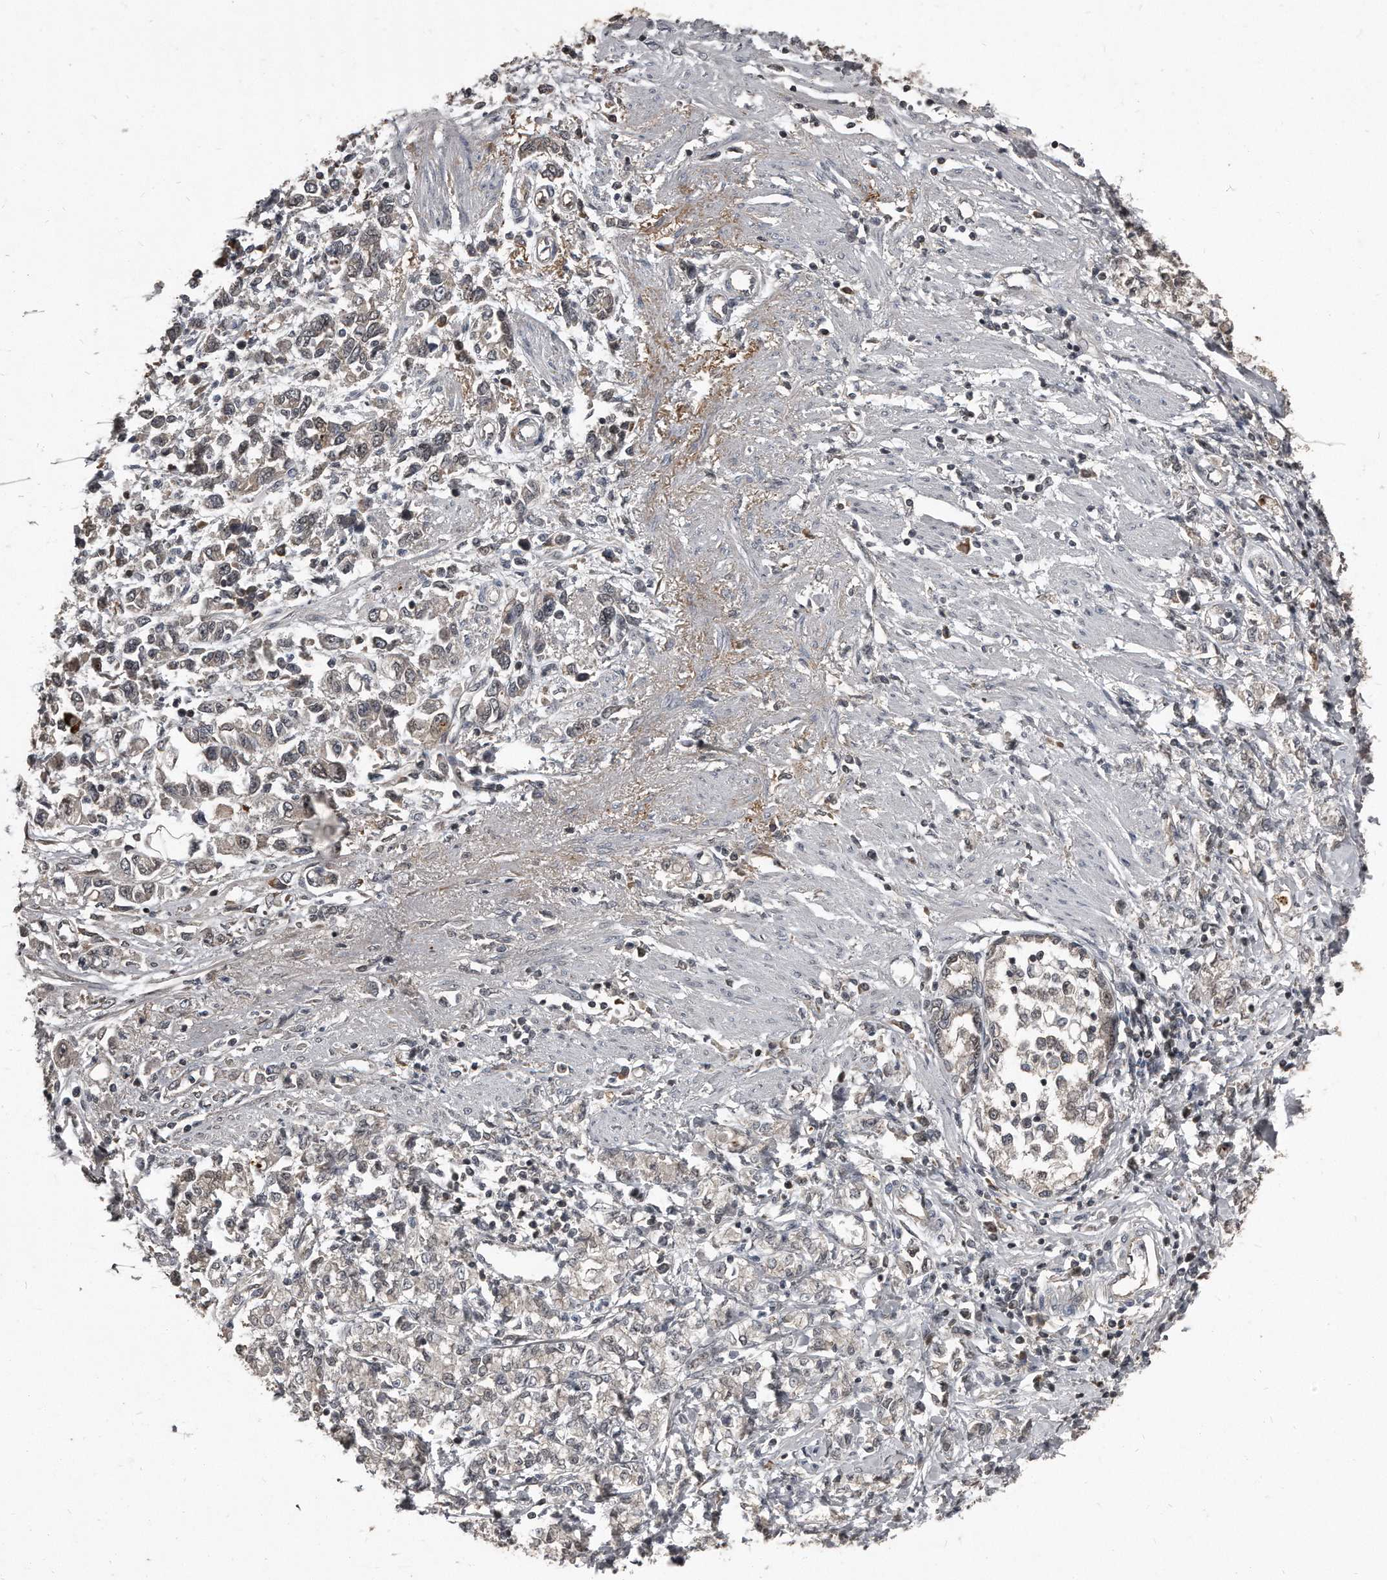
{"staining": {"intensity": "negative", "quantity": "none", "location": "none"}, "tissue": "stomach cancer", "cell_type": "Tumor cells", "image_type": "cancer", "snomed": [{"axis": "morphology", "description": "Adenocarcinoma, NOS"}, {"axis": "topography", "description": "Stomach"}], "caption": "Immunohistochemistry histopathology image of human stomach adenocarcinoma stained for a protein (brown), which exhibits no expression in tumor cells.", "gene": "GCH1", "patient": {"sex": "female", "age": 76}}